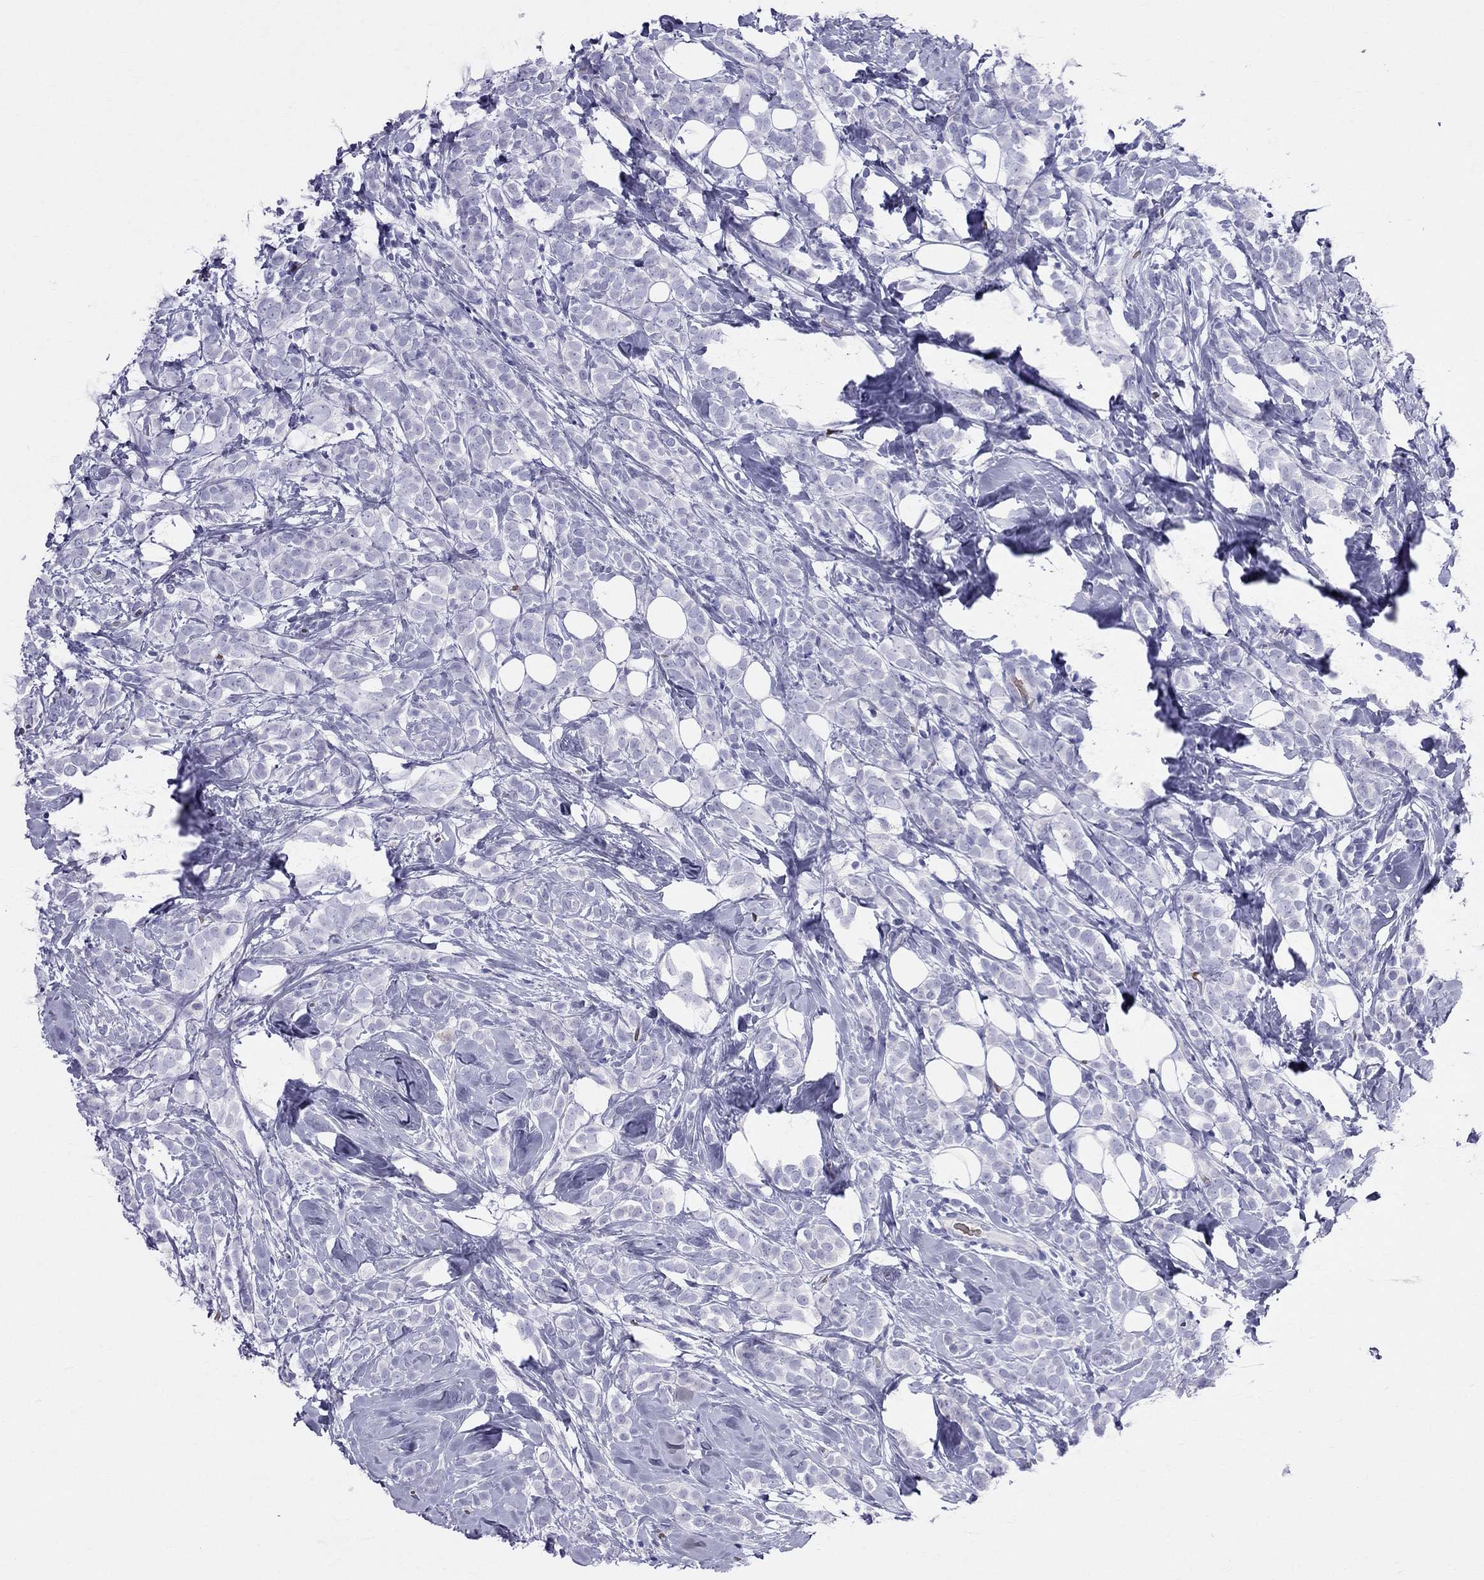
{"staining": {"intensity": "negative", "quantity": "none", "location": "none"}, "tissue": "breast cancer", "cell_type": "Tumor cells", "image_type": "cancer", "snomed": [{"axis": "morphology", "description": "Lobular carcinoma"}, {"axis": "topography", "description": "Breast"}], "caption": "High power microscopy image of an IHC micrograph of breast cancer, revealing no significant staining in tumor cells.", "gene": "DNAAF6", "patient": {"sex": "female", "age": 49}}